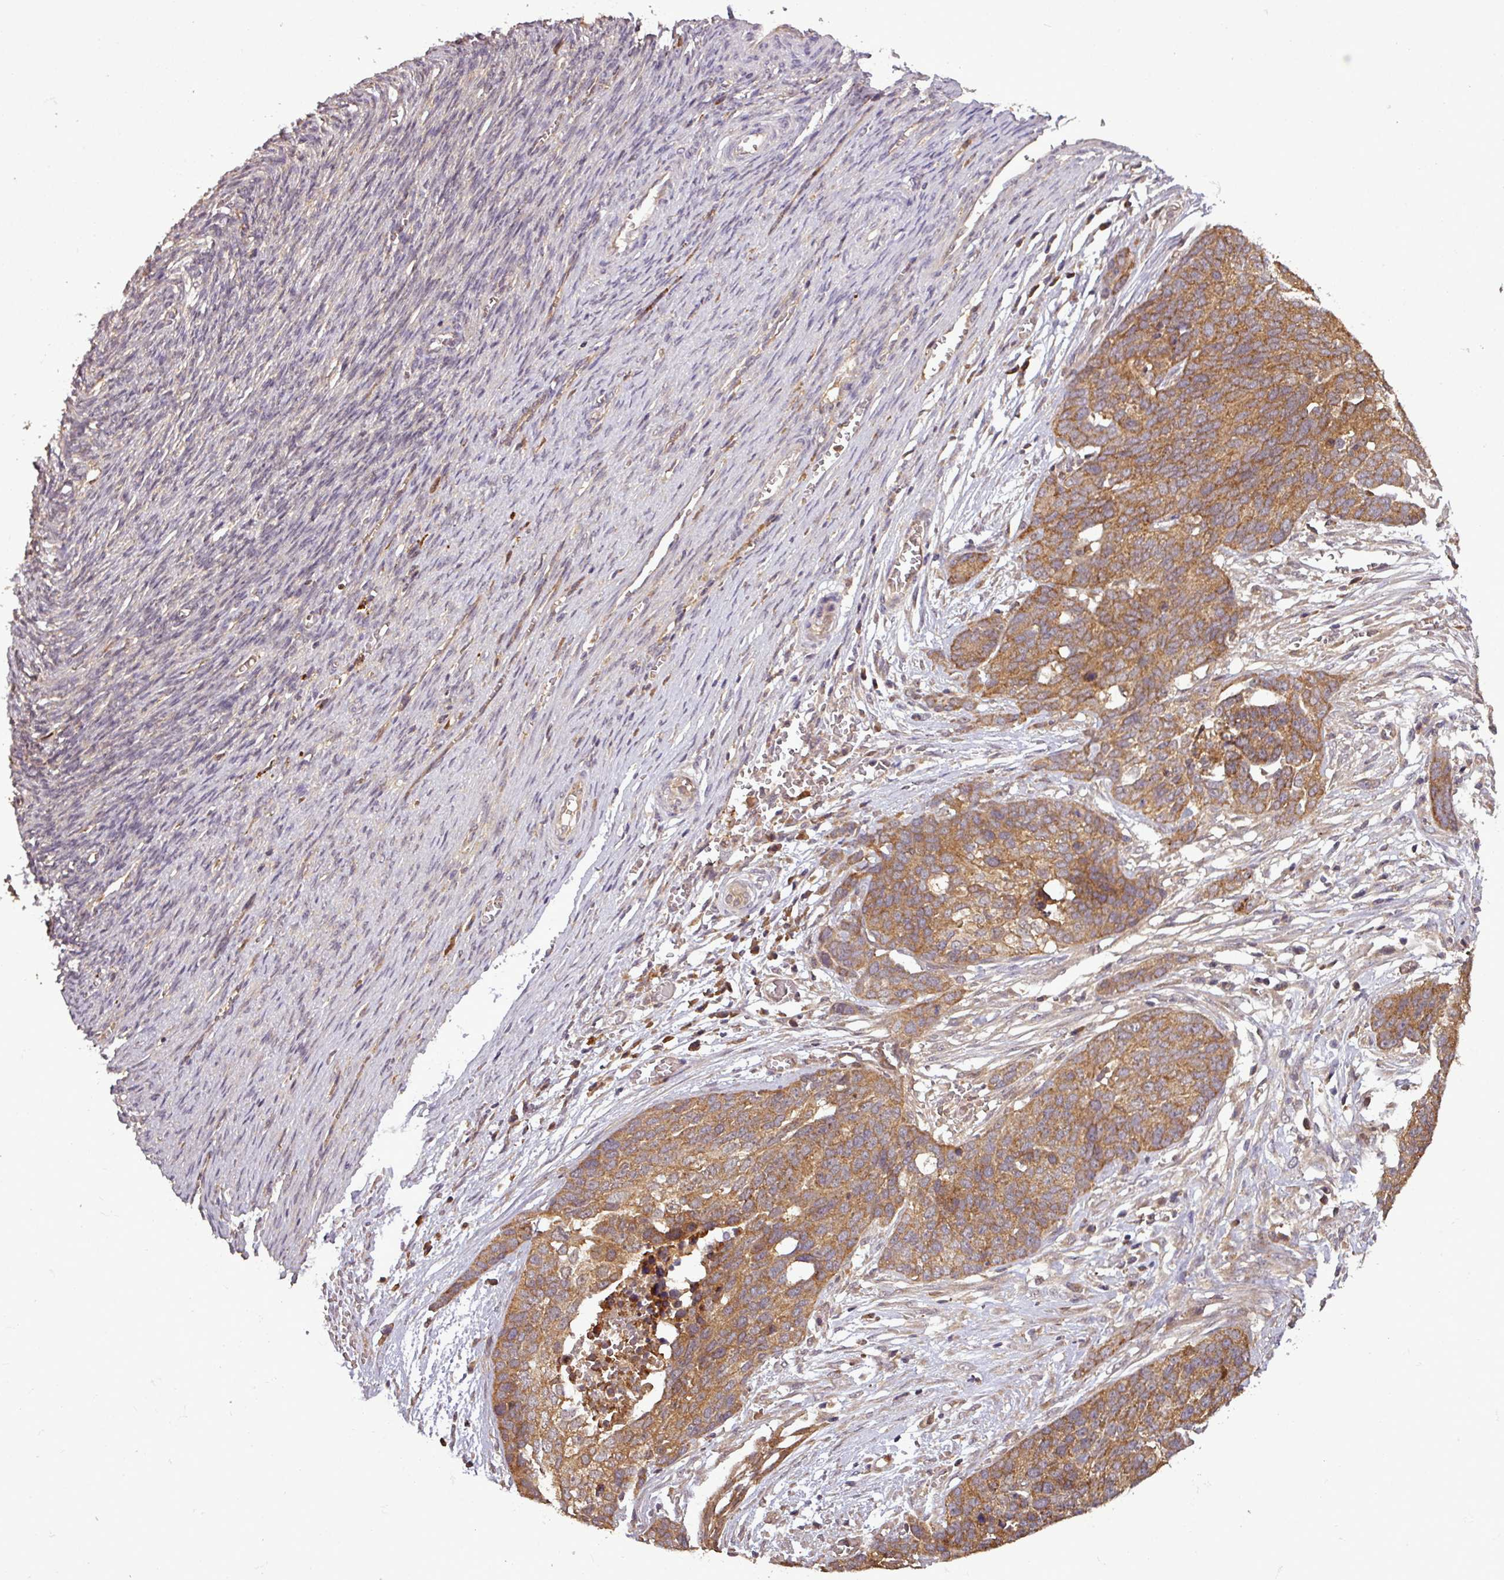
{"staining": {"intensity": "moderate", "quantity": ">75%", "location": "cytoplasmic/membranous"}, "tissue": "ovarian cancer", "cell_type": "Tumor cells", "image_type": "cancer", "snomed": [{"axis": "morphology", "description": "Cystadenocarcinoma, serous, NOS"}, {"axis": "topography", "description": "Ovary"}], "caption": "Protein staining of serous cystadenocarcinoma (ovarian) tissue reveals moderate cytoplasmic/membranous expression in about >75% of tumor cells.", "gene": "NT5C3A", "patient": {"sex": "female", "age": 44}}